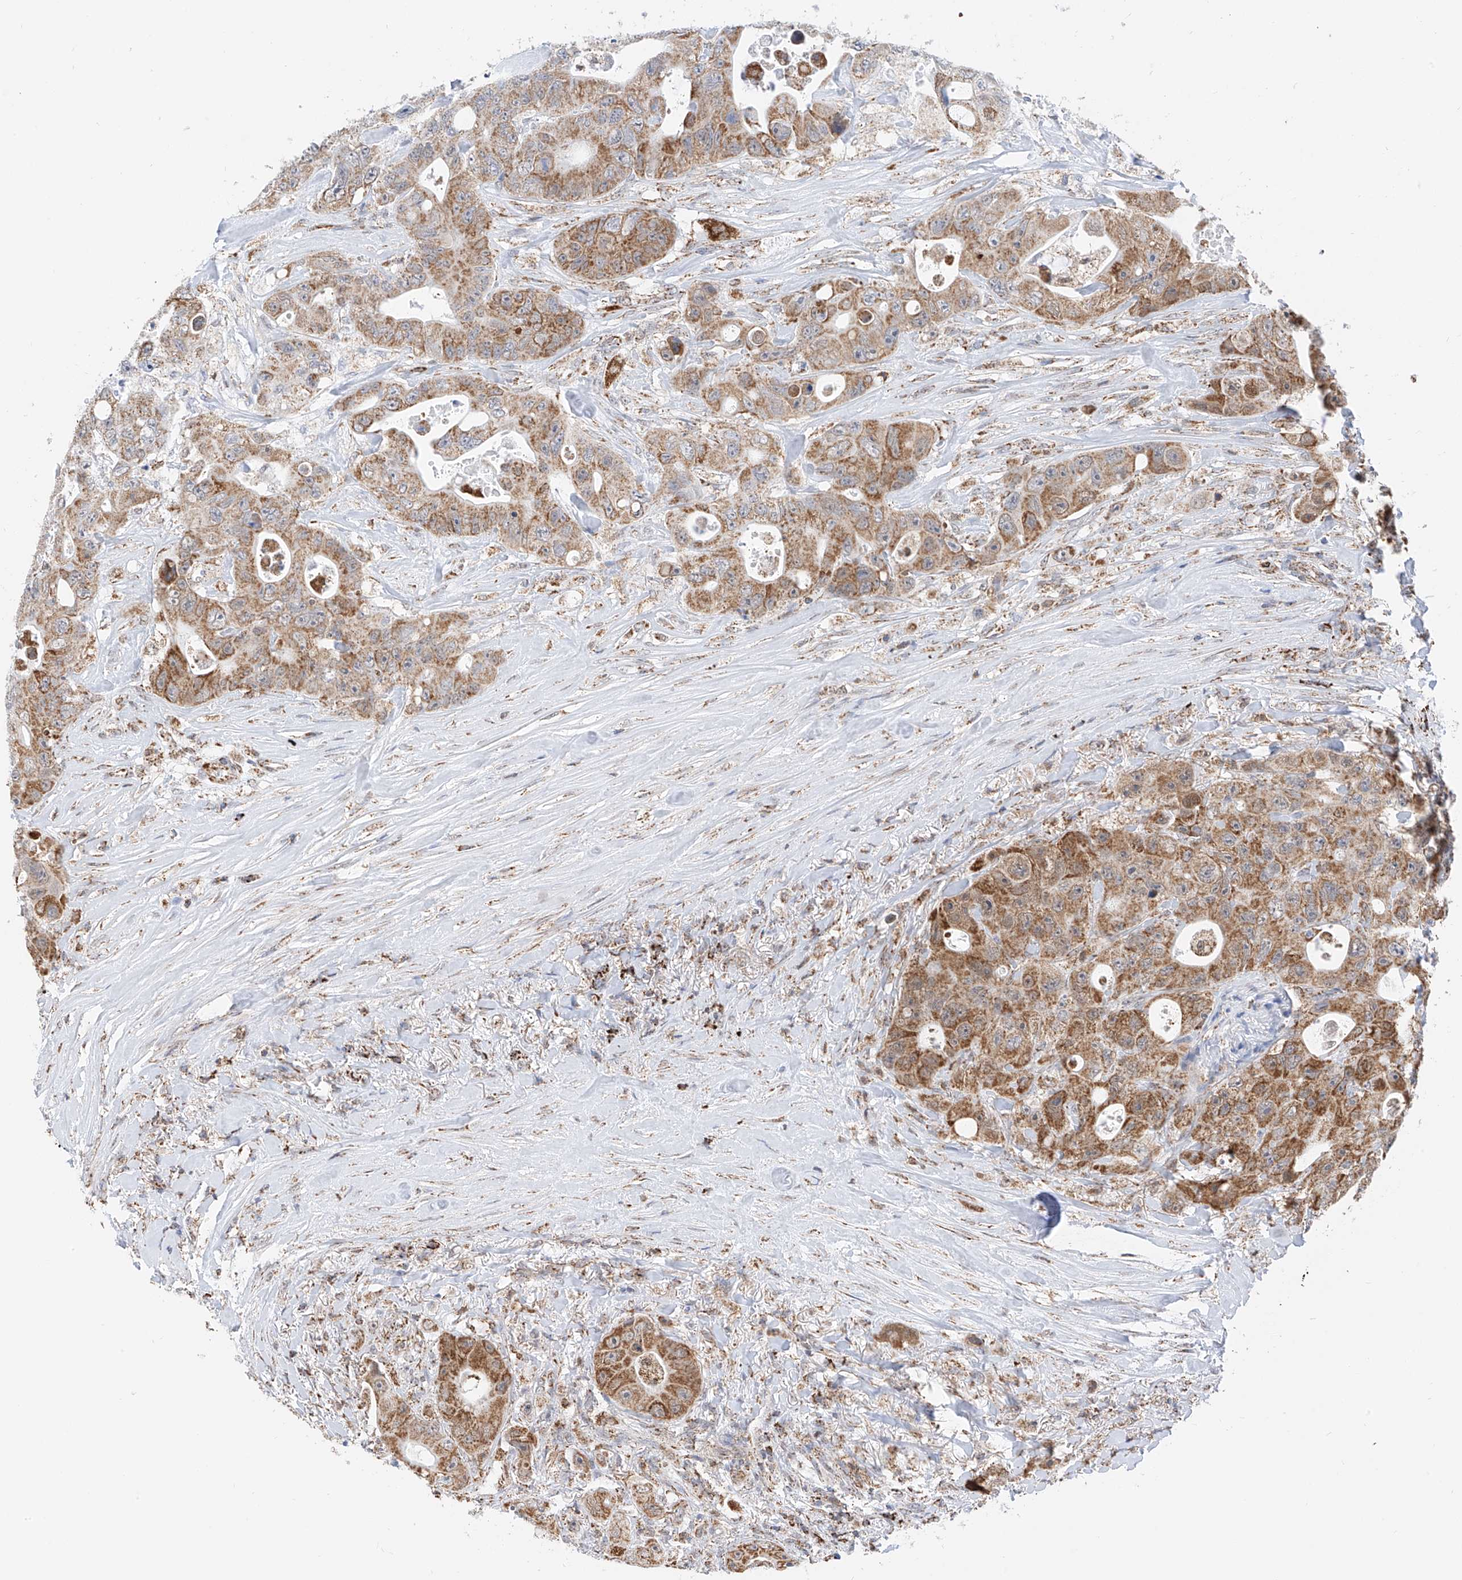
{"staining": {"intensity": "moderate", "quantity": ">75%", "location": "cytoplasmic/membranous"}, "tissue": "colorectal cancer", "cell_type": "Tumor cells", "image_type": "cancer", "snomed": [{"axis": "morphology", "description": "Adenocarcinoma, NOS"}, {"axis": "topography", "description": "Colon"}], "caption": "This photomicrograph shows colorectal adenocarcinoma stained with immunohistochemistry to label a protein in brown. The cytoplasmic/membranous of tumor cells show moderate positivity for the protein. Nuclei are counter-stained blue.", "gene": "NALCN", "patient": {"sex": "female", "age": 46}}